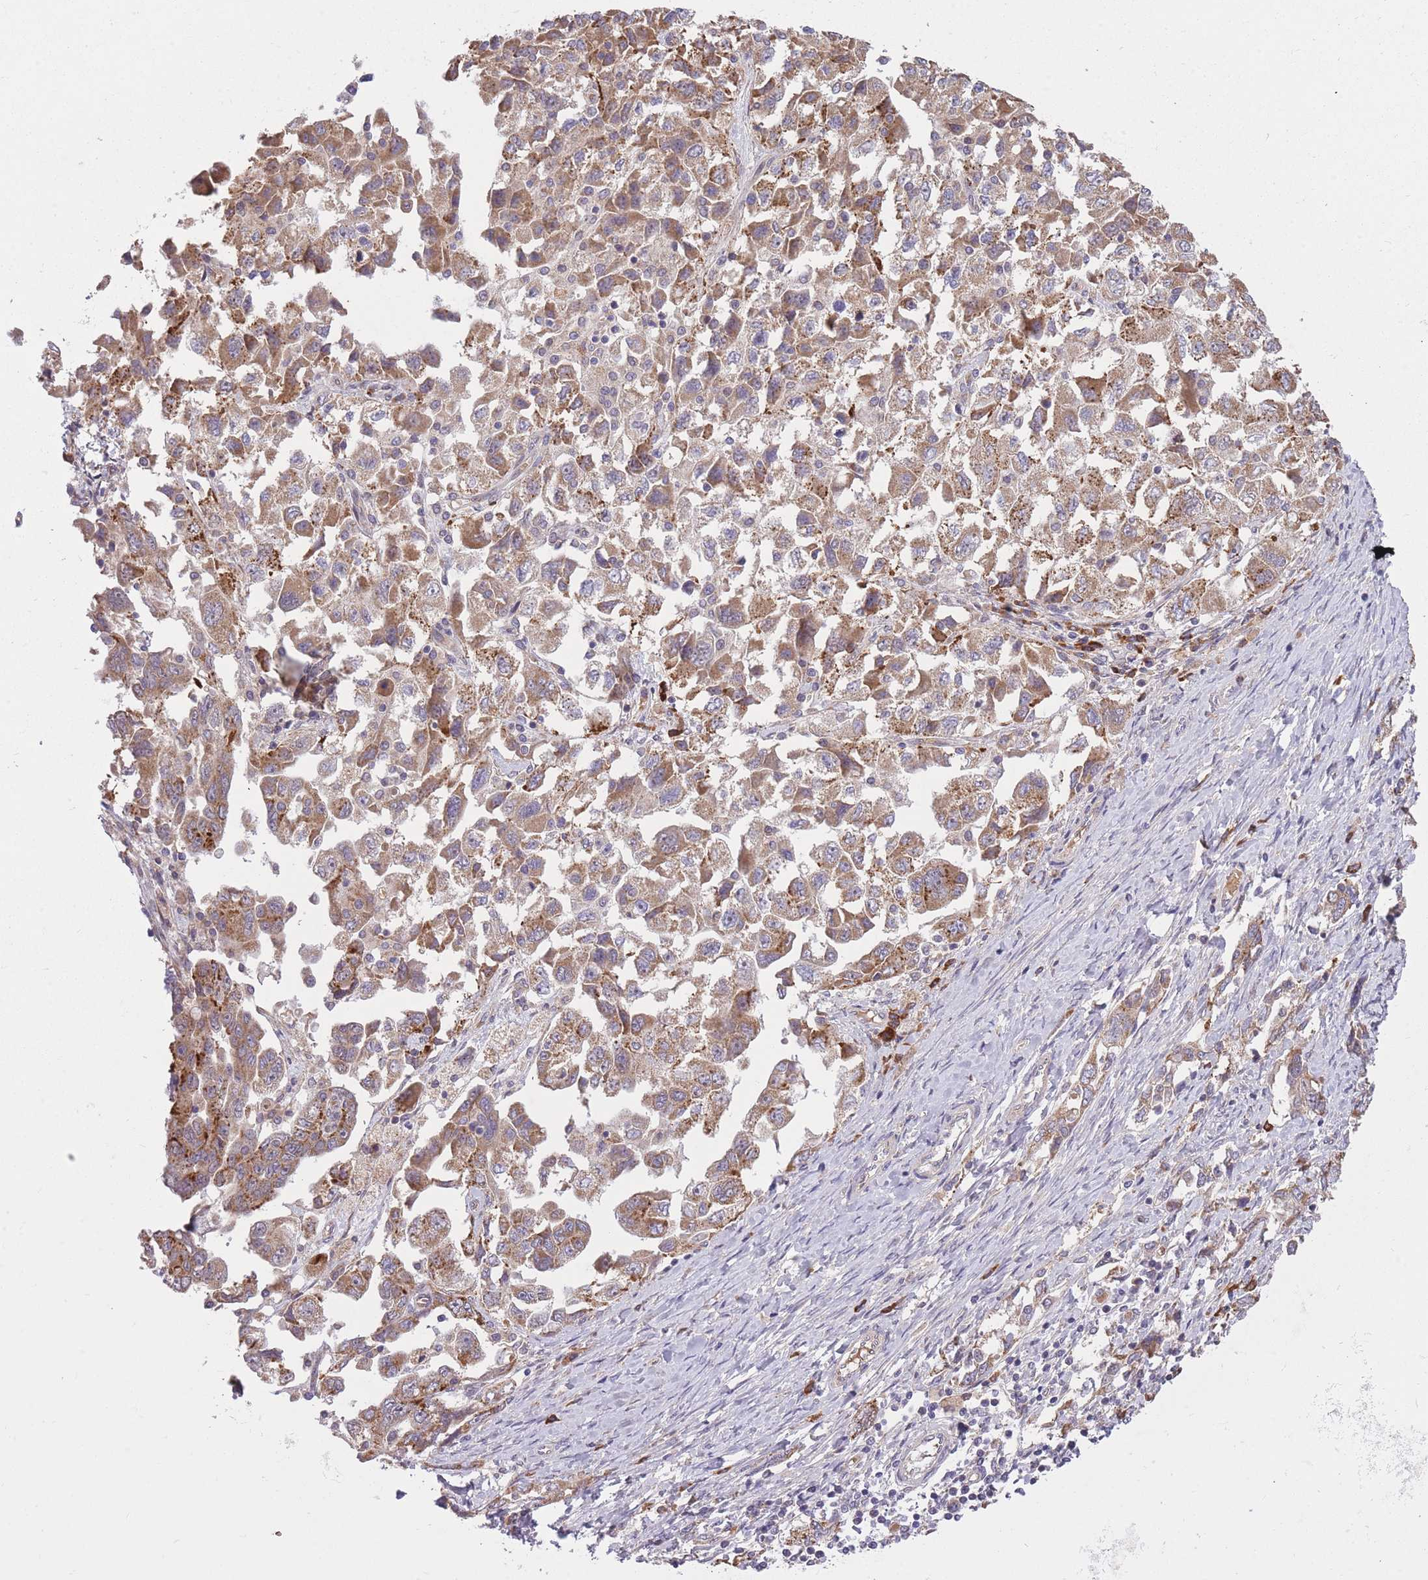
{"staining": {"intensity": "moderate", "quantity": ">75%", "location": "cytoplasmic/membranous"}, "tissue": "ovarian cancer", "cell_type": "Tumor cells", "image_type": "cancer", "snomed": [{"axis": "morphology", "description": "Carcinoma, NOS"}, {"axis": "morphology", "description": "Cystadenocarcinoma, serous, NOS"}, {"axis": "topography", "description": "Ovary"}], "caption": "This micrograph demonstrates immunohistochemistry (IHC) staining of ovarian cancer (serous cystadenocarcinoma), with medium moderate cytoplasmic/membranous expression in about >75% of tumor cells.", "gene": "POLR3F", "patient": {"sex": "female", "age": 69}}